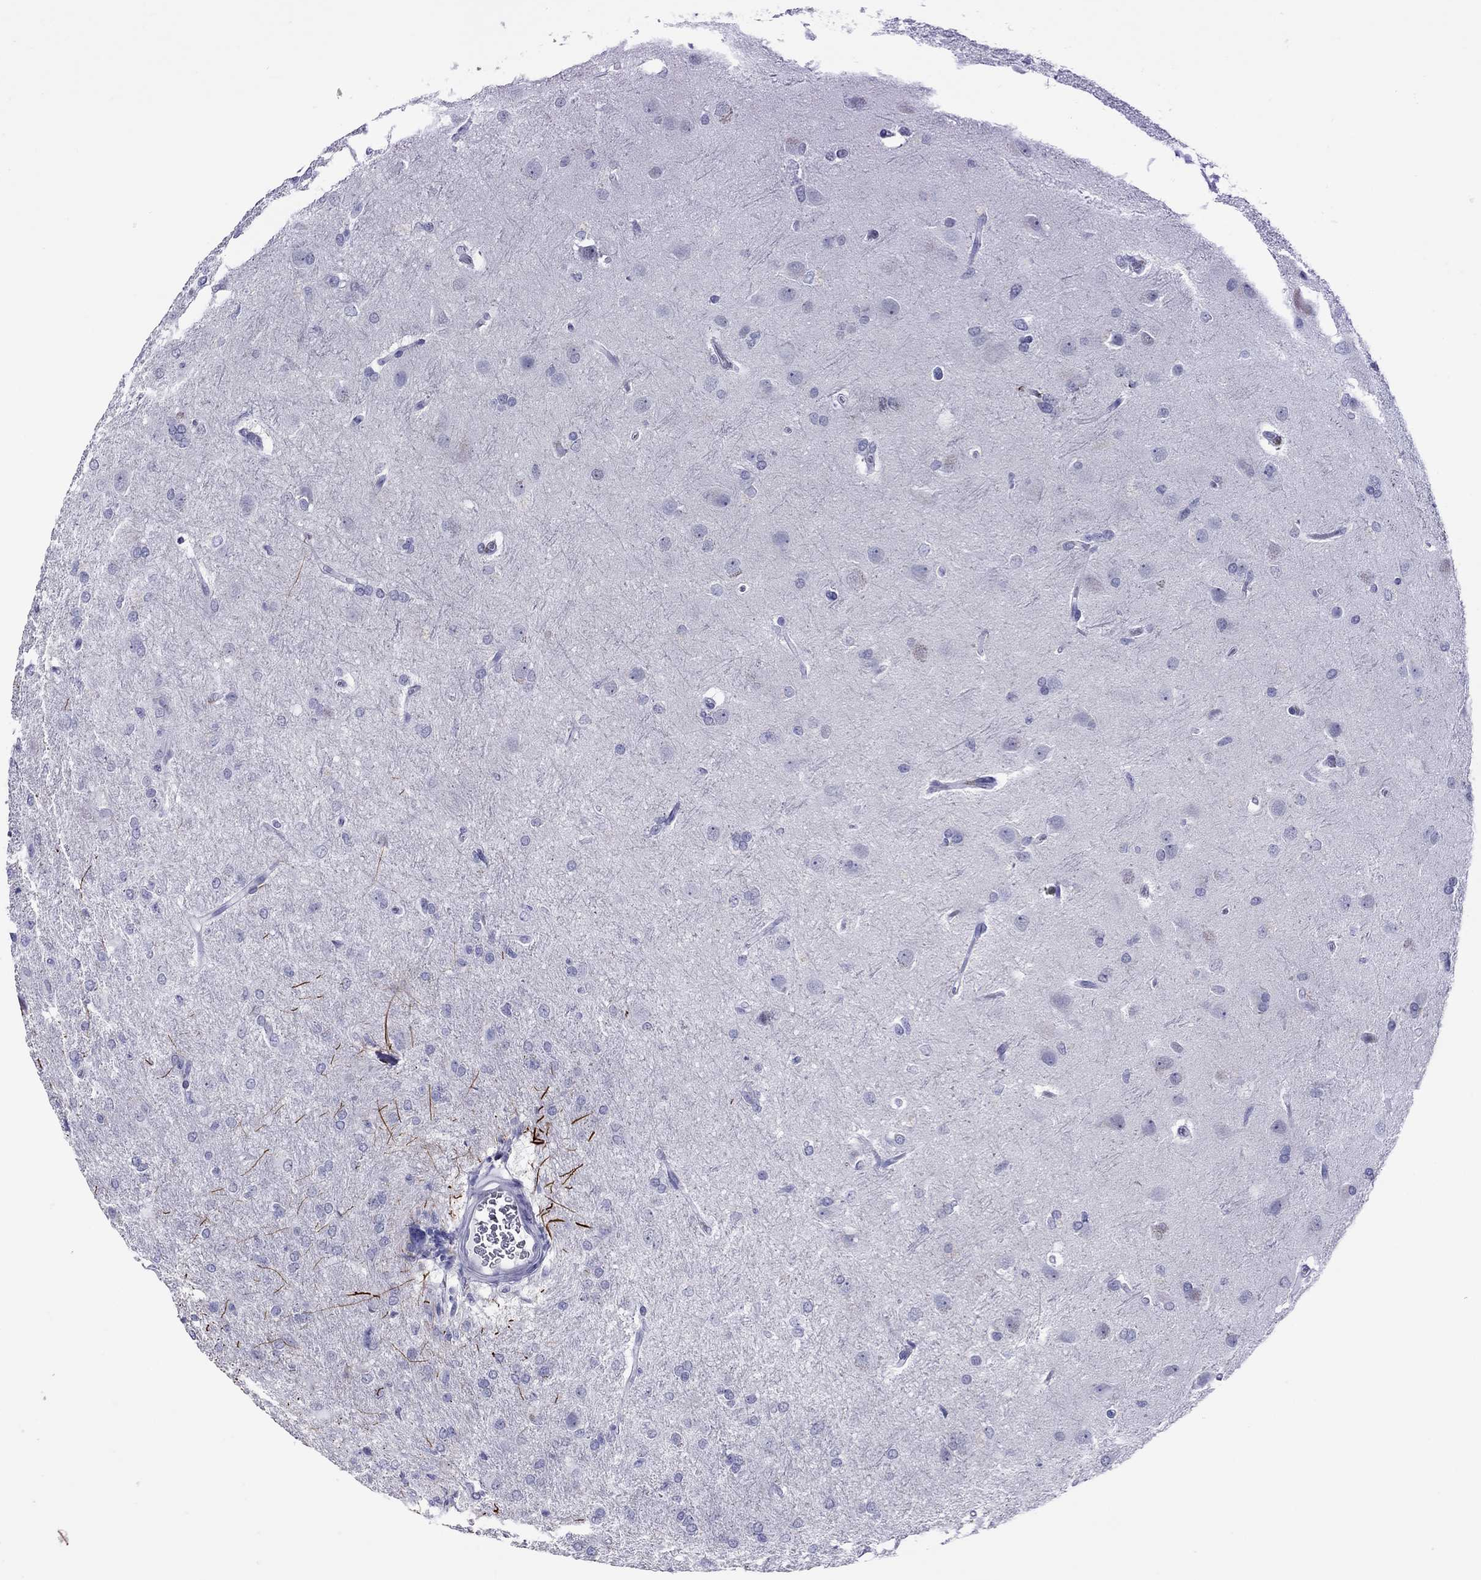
{"staining": {"intensity": "negative", "quantity": "none", "location": "none"}, "tissue": "glioma", "cell_type": "Tumor cells", "image_type": "cancer", "snomed": [{"axis": "morphology", "description": "Glioma, malignant, High grade"}, {"axis": "topography", "description": "Brain"}], "caption": "Tumor cells show no significant protein expression in glioma.", "gene": "CHRNB3", "patient": {"sex": "male", "age": 68}}